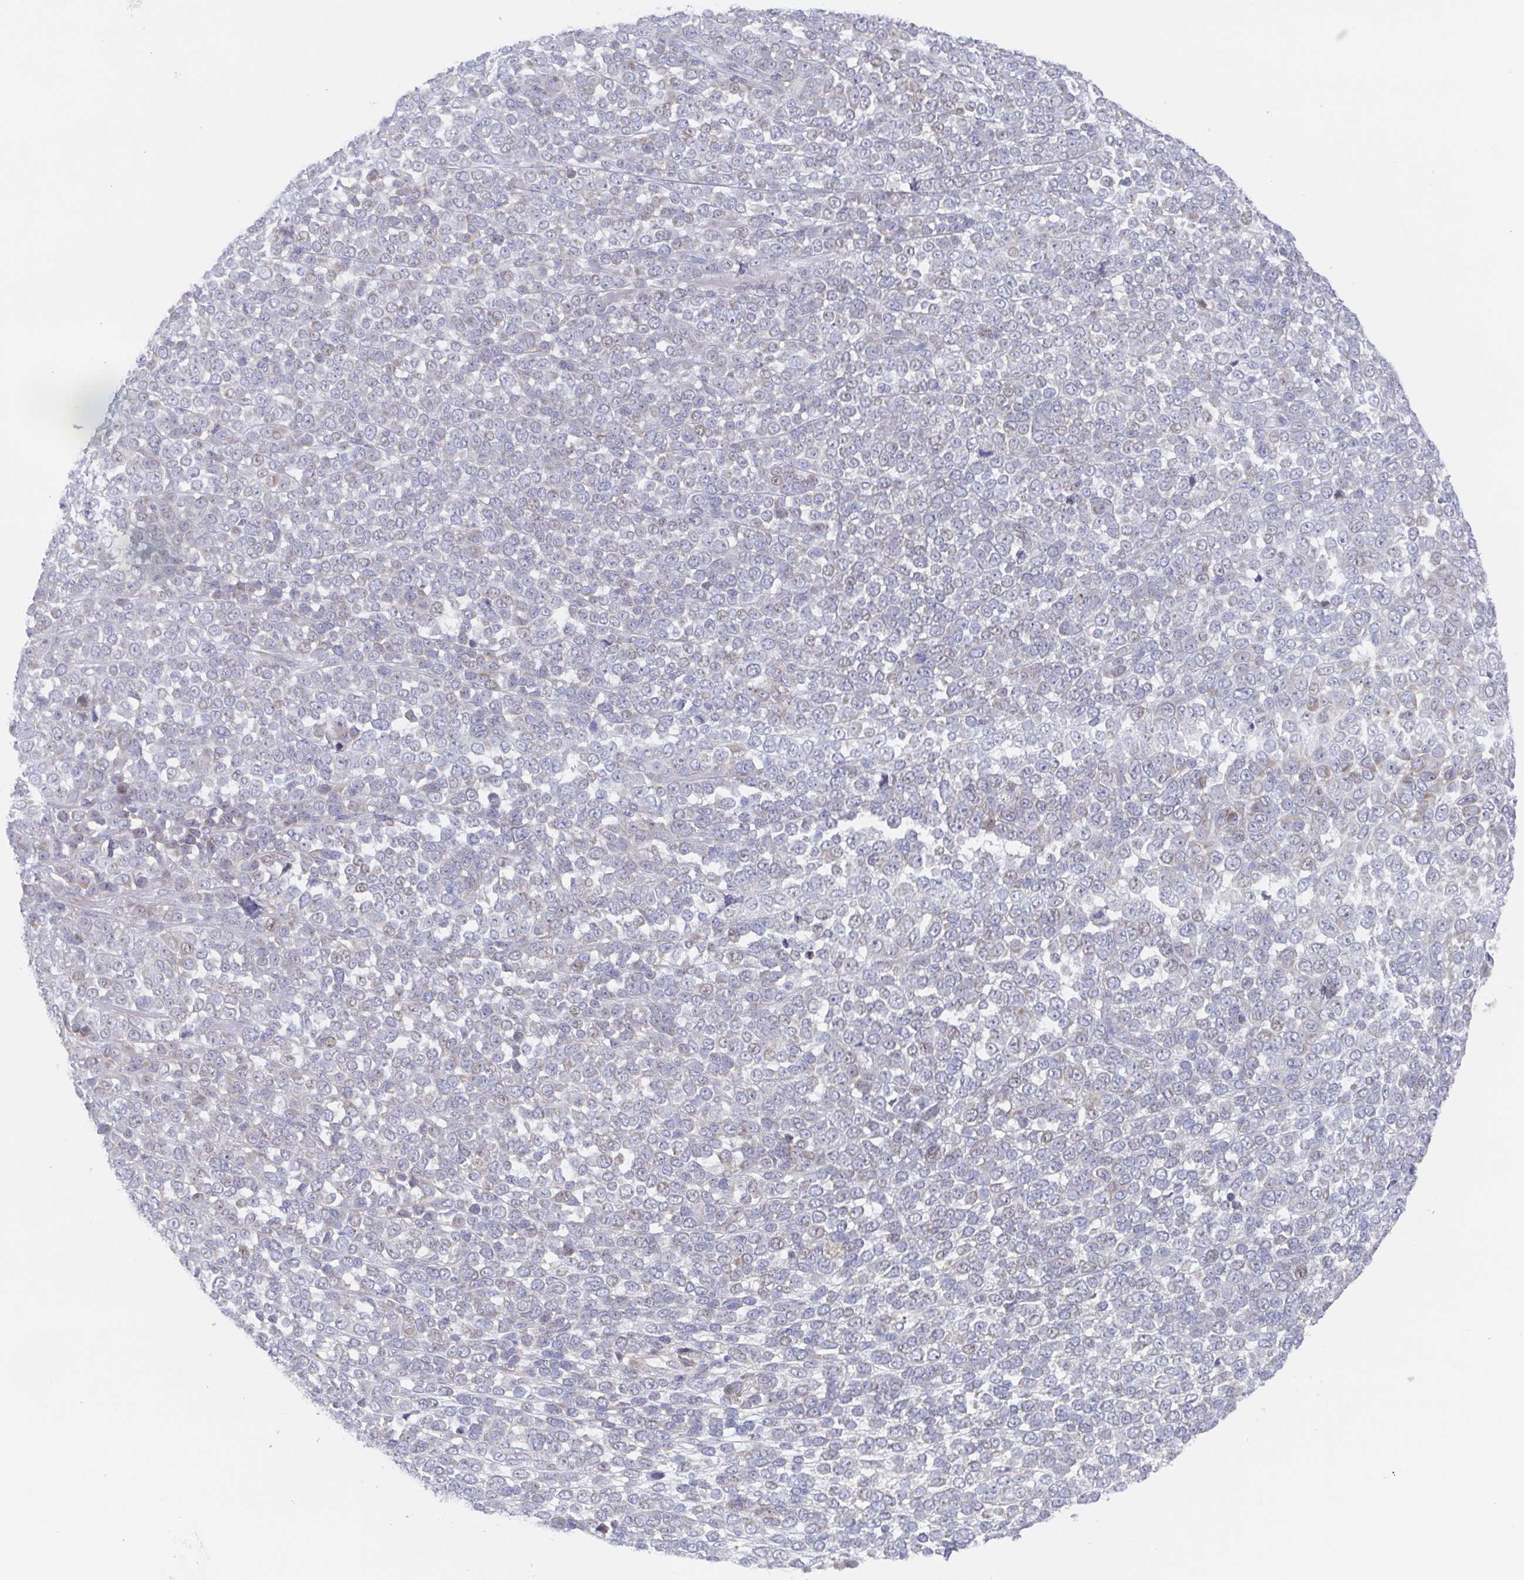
{"staining": {"intensity": "negative", "quantity": "none", "location": "none"}, "tissue": "melanoma", "cell_type": "Tumor cells", "image_type": "cancer", "snomed": [{"axis": "morphology", "description": "Malignant melanoma, NOS"}, {"axis": "topography", "description": "Skin"}], "caption": "This is an IHC image of melanoma. There is no expression in tumor cells.", "gene": "POU2F3", "patient": {"sex": "female", "age": 95}}